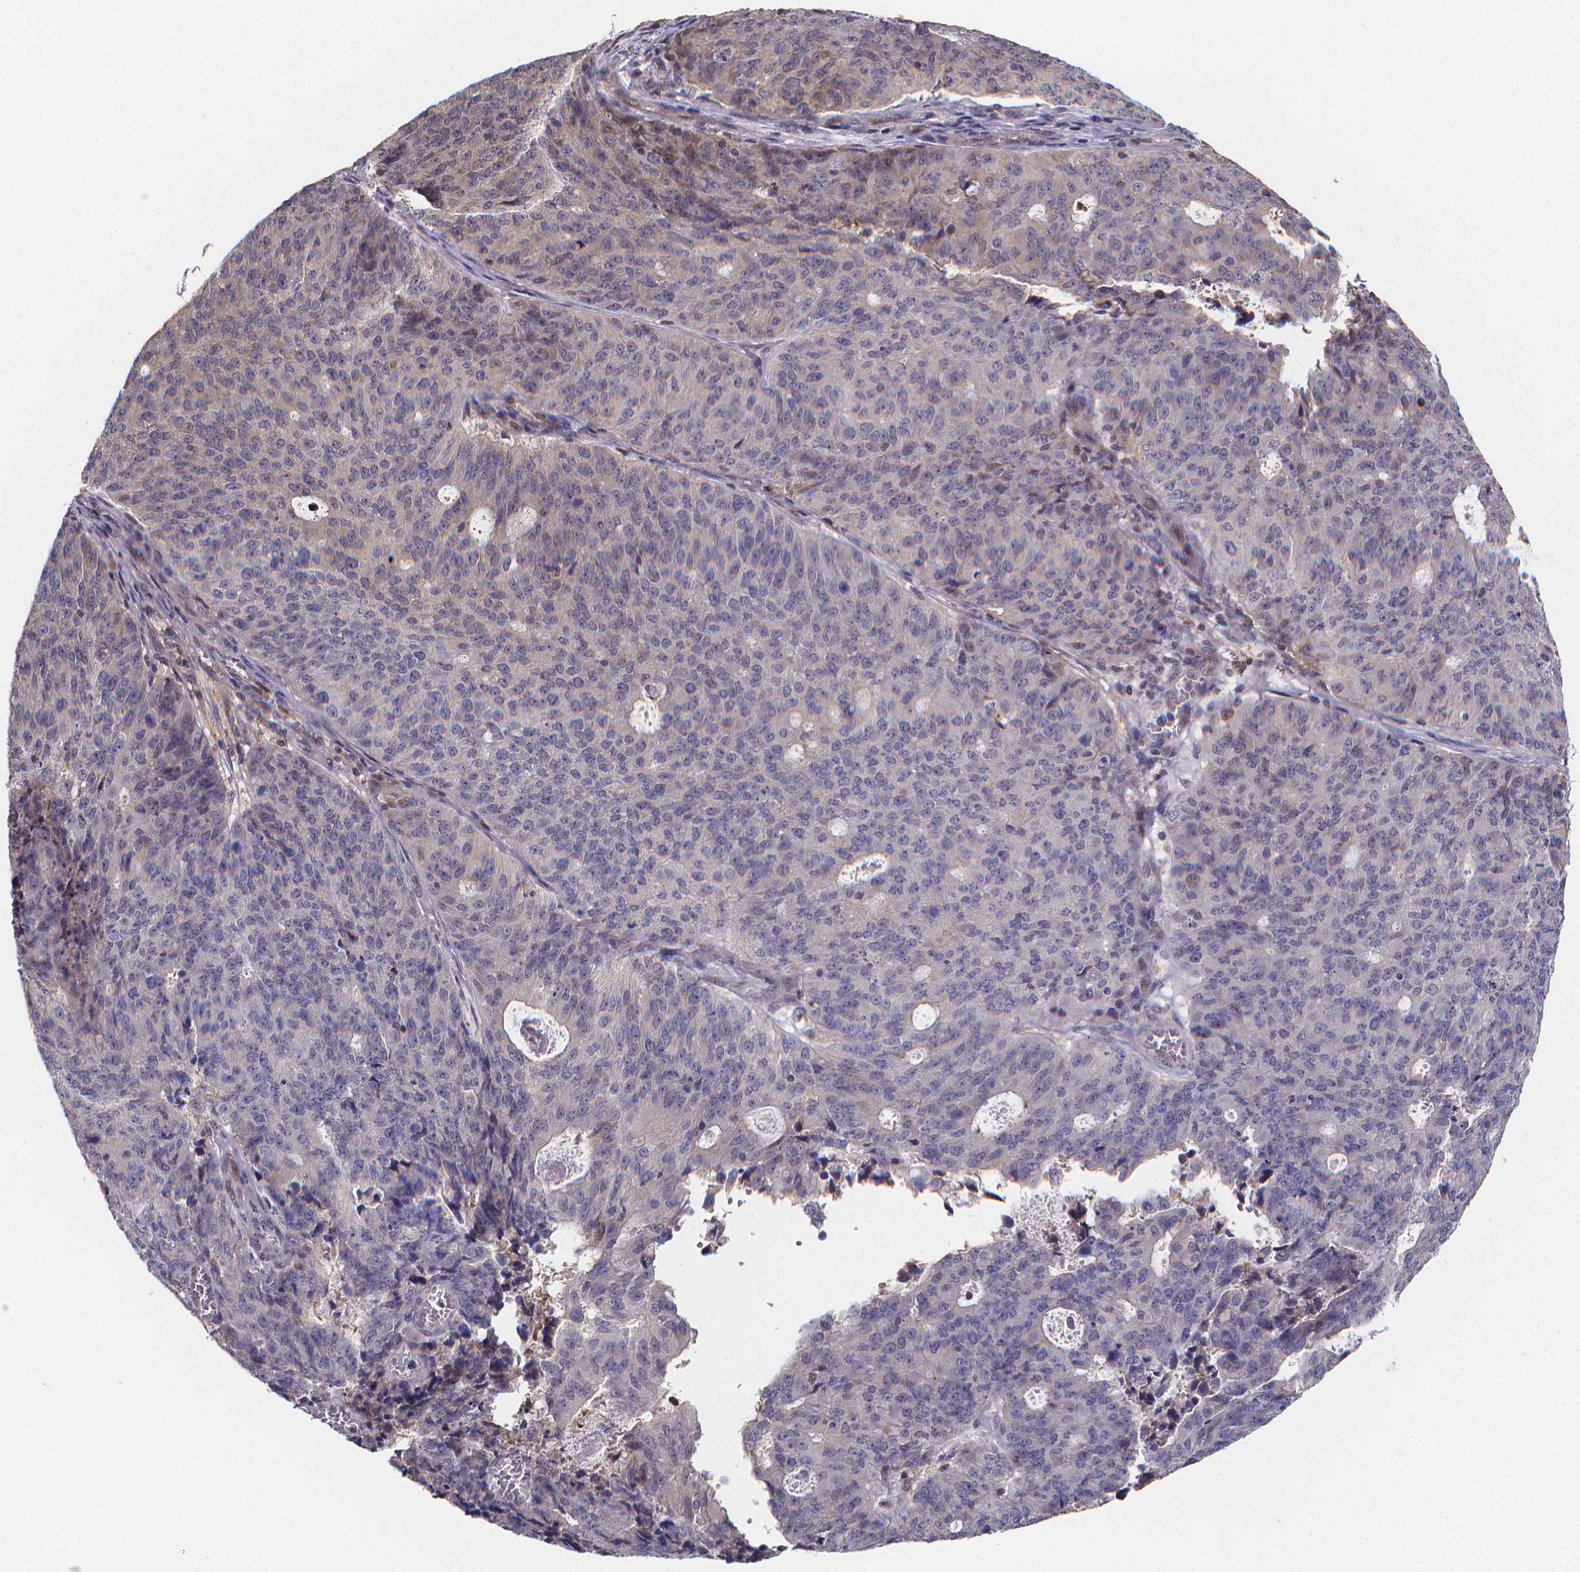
{"staining": {"intensity": "negative", "quantity": "none", "location": "none"}, "tissue": "endometrial cancer", "cell_type": "Tumor cells", "image_type": "cancer", "snomed": [{"axis": "morphology", "description": "Adenocarcinoma, NOS"}, {"axis": "topography", "description": "Endometrium"}], "caption": "There is no significant staining in tumor cells of endometrial adenocarcinoma. (DAB (3,3'-diaminobenzidine) IHC with hematoxylin counter stain).", "gene": "PAH", "patient": {"sex": "female", "age": 82}}